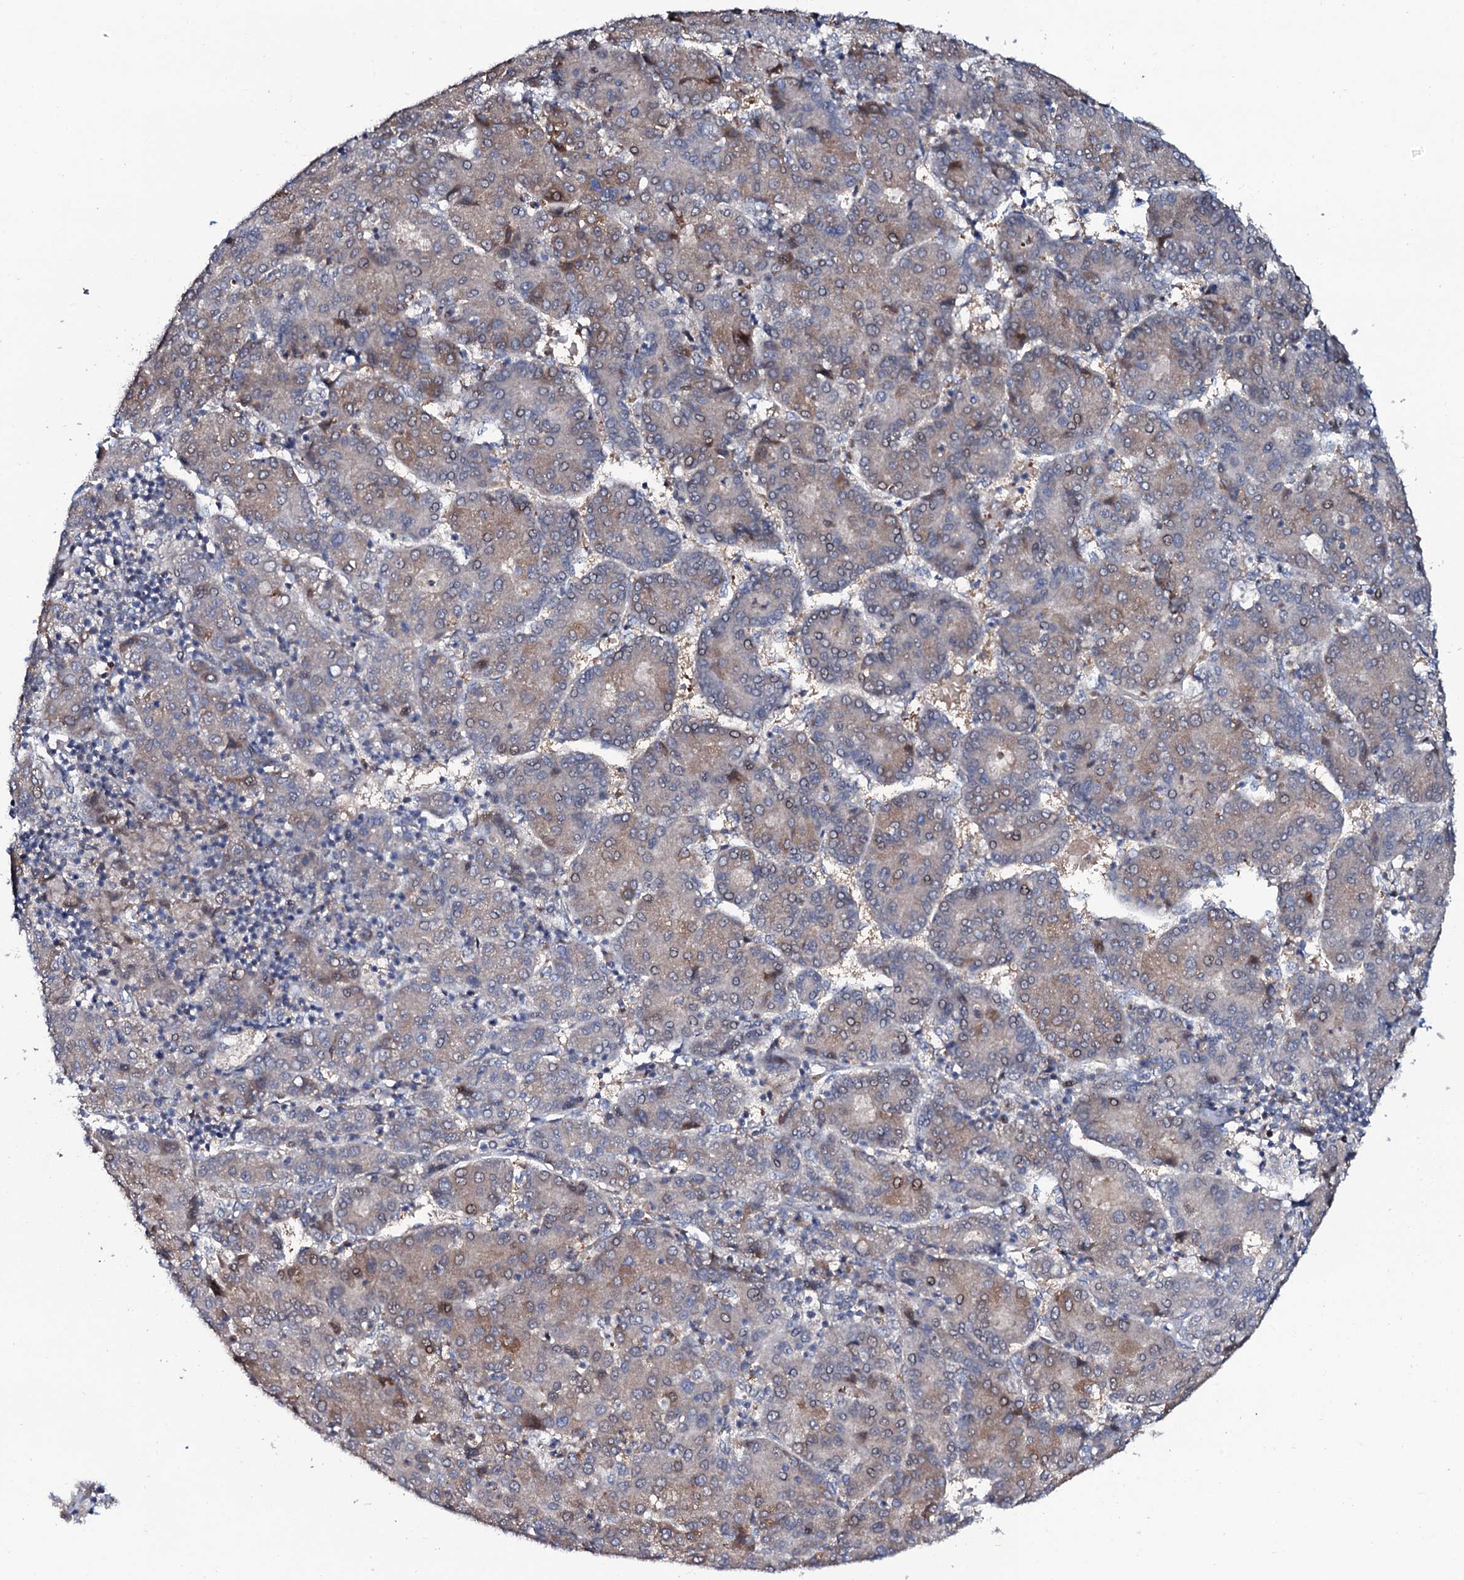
{"staining": {"intensity": "moderate", "quantity": "25%-75%", "location": "cytoplasmic/membranous"}, "tissue": "liver cancer", "cell_type": "Tumor cells", "image_type": "cancer", "snomed": [{"axis": "morphology", "description": "Carcinoma, Hepatocellular, NOS"}, {"axis": "topography", "description": "Liver"}], "caption": "Tumor cells show moderate cytoplasmic/membranous positivity in approximately 25%-75% of cells in liver hepatocellular carcinoma.", "gene": "PPP1R3D", "patient": {"sex": "male", "age": 65}}